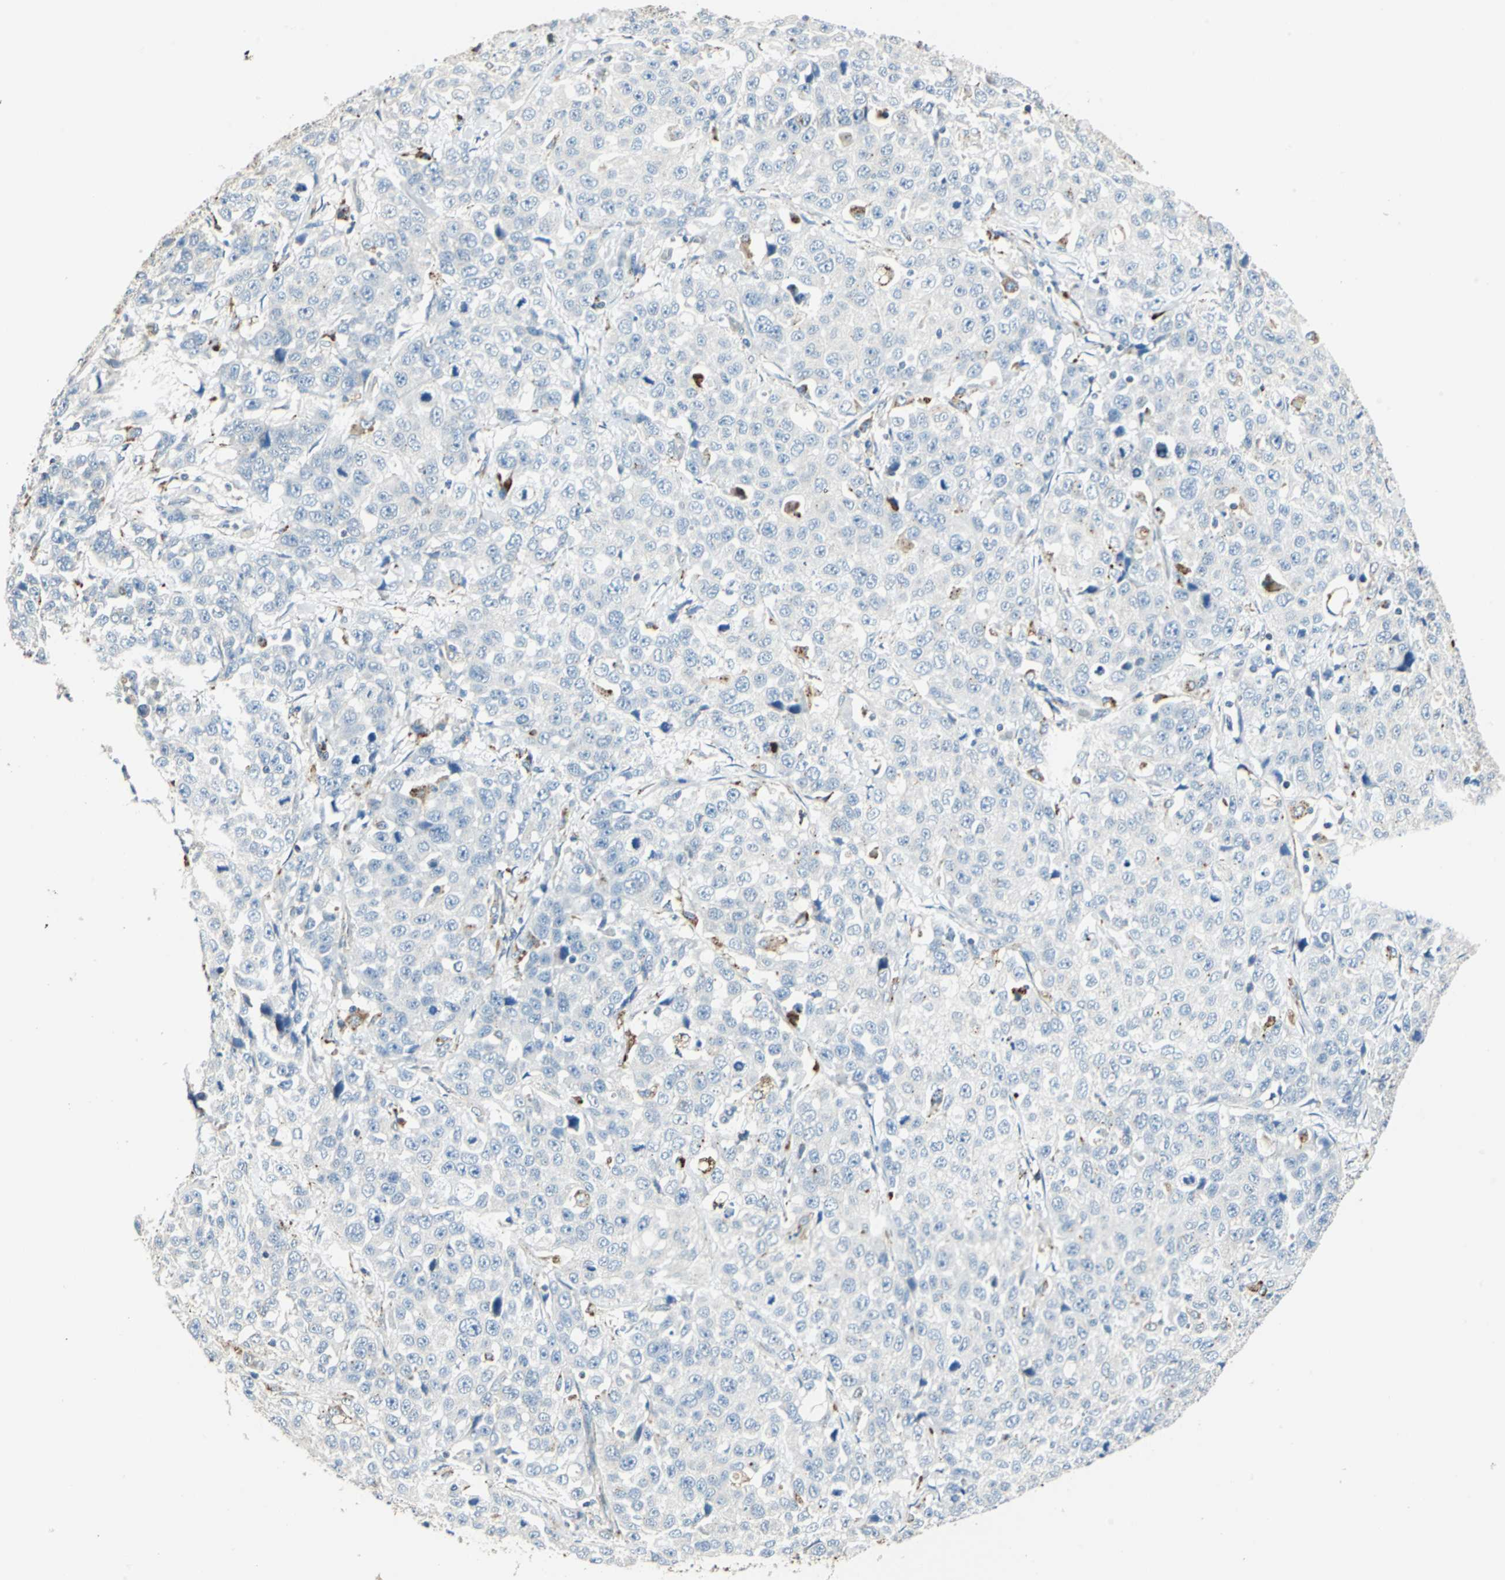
{"staining": {"intensity": "negative", "quantity": "none", "location": "none"}, "tissue": "stomach cancer", "cell_type": "Tumor cells", "image_type": "cancer", "snomed": [{"axis": "morphology", "description": "Normal tissue, NOS"}, {"axis": "morphology", "description": "Adenocarcinoma, NOS"}, {"axis": "topography", "description": "Stomach"}], "caption": "This image is of adenocarcinoma (stomach) stained with IHC to label a protein in brown with the nuclei are counter-stained blue. There is no expression in tumor cells. Brightfield microscopy of immunohistochemistry (IHC) stained with DAB (3,3'-diaminobenzidine) (brown) and hematoxylin (blue), captured at high magnification.", "gene": "NIT1", "patient": {"sex": "male", "age": 48}}